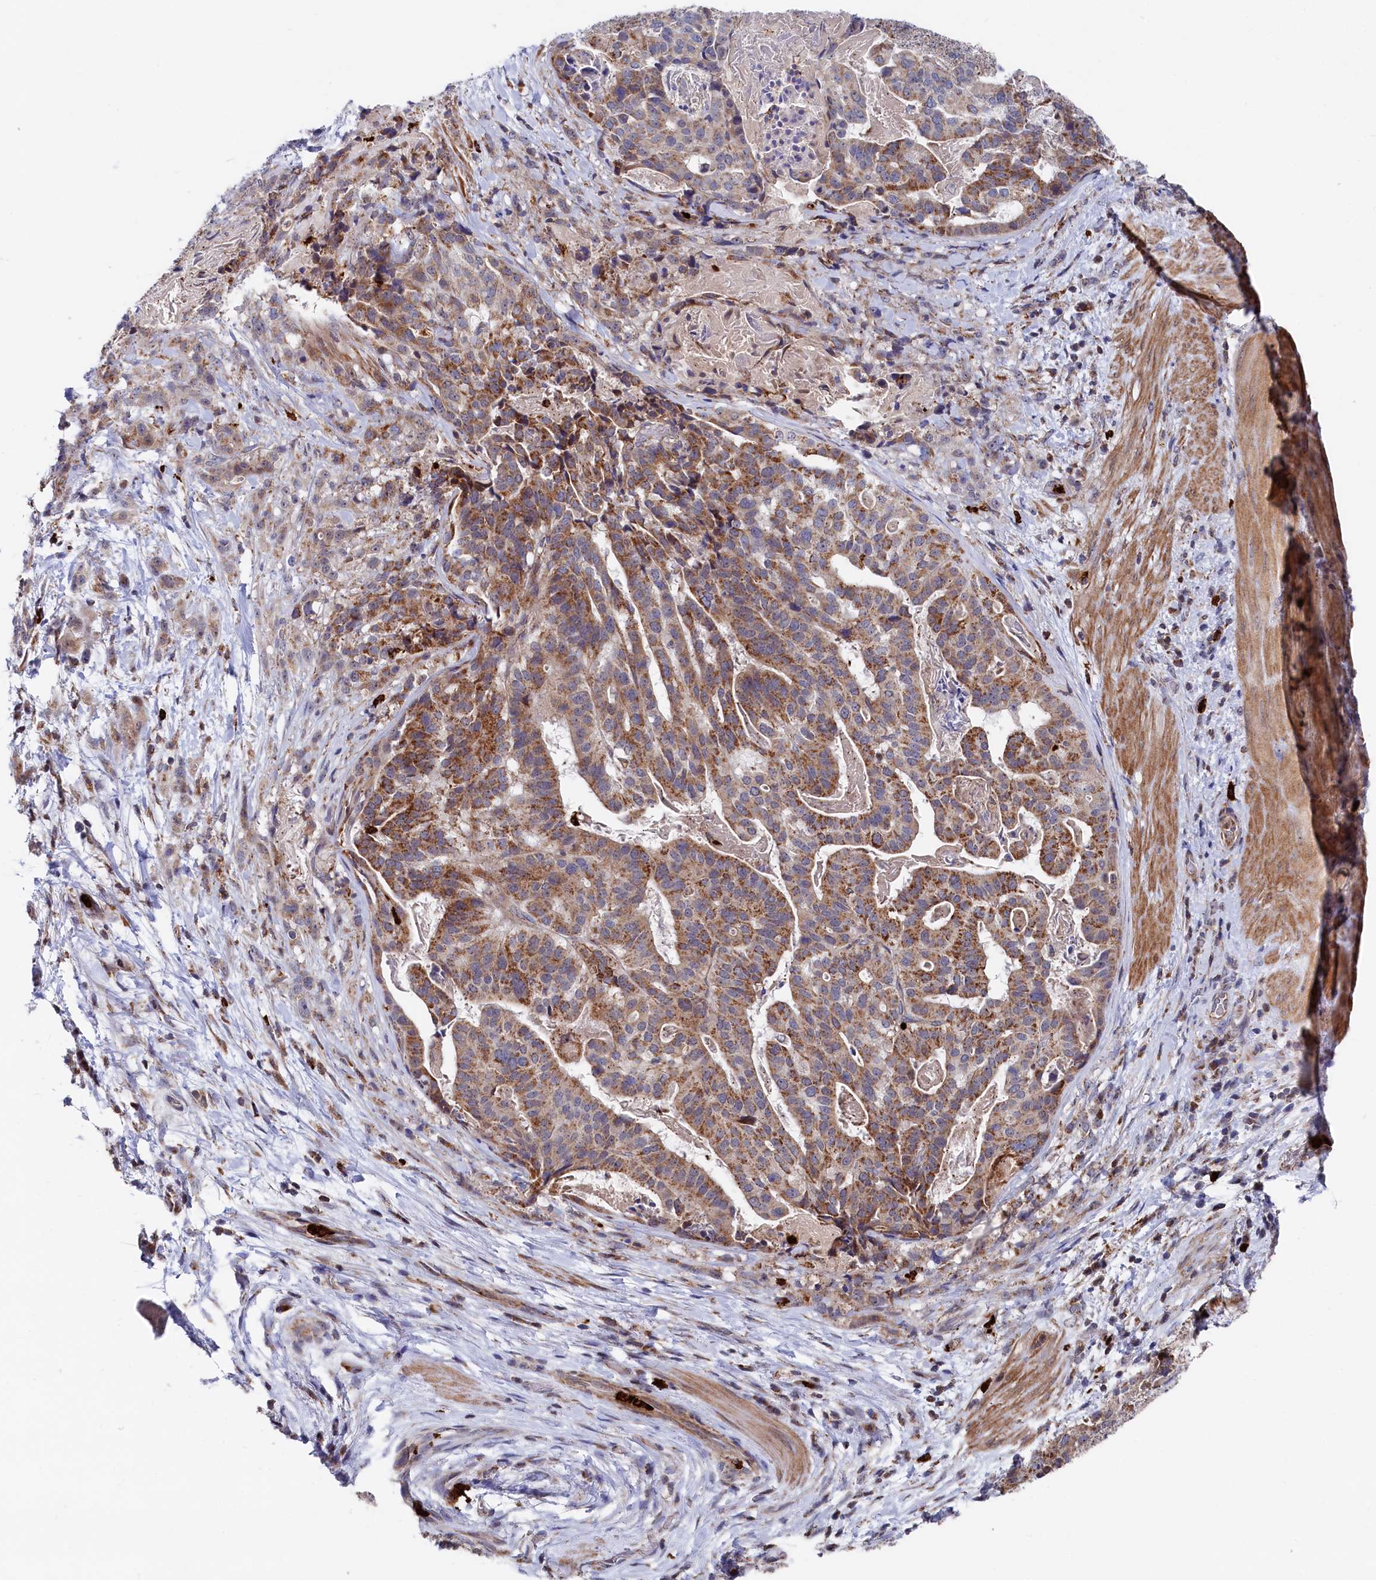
{"staining": {"intensity": "moderate", "quantity": "25%-75%", "location": "cytoplasmic/membranous"}, "tissue": "stomach cancer", "cell_type": "Tumor cells", "image_type": "cancer", "snomed": [{"axis": "morphology", "description": "Adenocarcinoma, NOS"}, {"axis": "topography", "description": "Stomach"}], "caption": "Stomach cancer tissue displays moderate cytoplasmic/membranous positivity in approximately 25%-75% of tumor cells, visualized by immunohistochemistry. Using DAB (brown) and hematoxylin (blue) stains, captured at high magnification using brightfield microscopy.", "gene": "CHCHD1", "patient": {"sex": "male", "age": 48}}